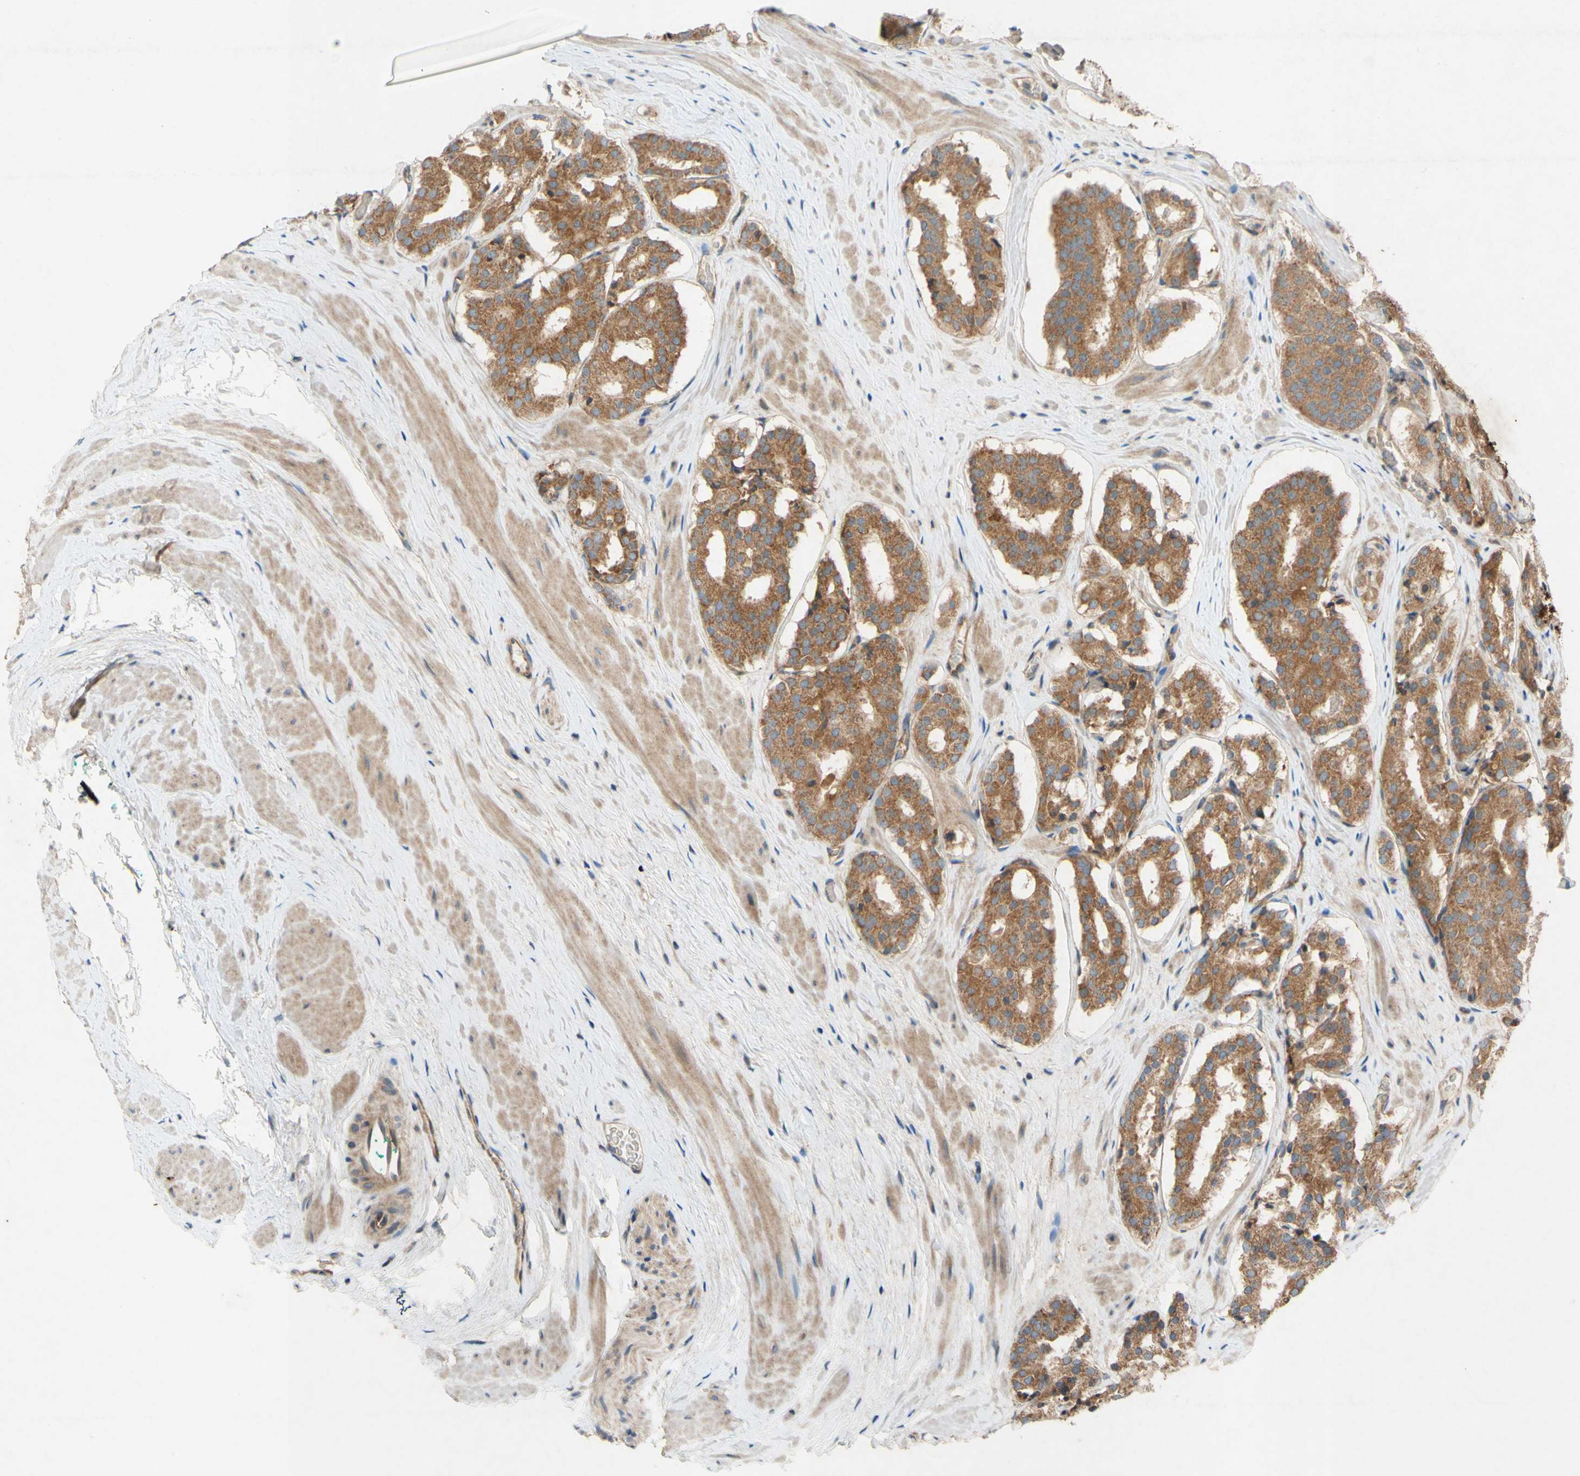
{"staining": {"intensity": "moderate", "quantity": ">75%", "location": "cytoplasmic/membranous"}, "tissue": "prostate cancer", "cell_type": "Tumor cells", "image_type": "cancer", "snomed": [{"axis": "morphology", "description": "Adenocarcinoma, High grade"}, {"axis": "topography", "description": "Prostate"}], "caption": "A medium amount of moderate cytoplasmic/membranous positivity is appreciated in about >75% of tumor cells in prostate cancer (high-grade adenocarcinoma) tissue. The staining was performed using DAB, with brown indicating positive protein expression. Nuclei are stained blue with hematoxylin.", "gene": "TST", "patient": {"sex": "male", "age": 60}}